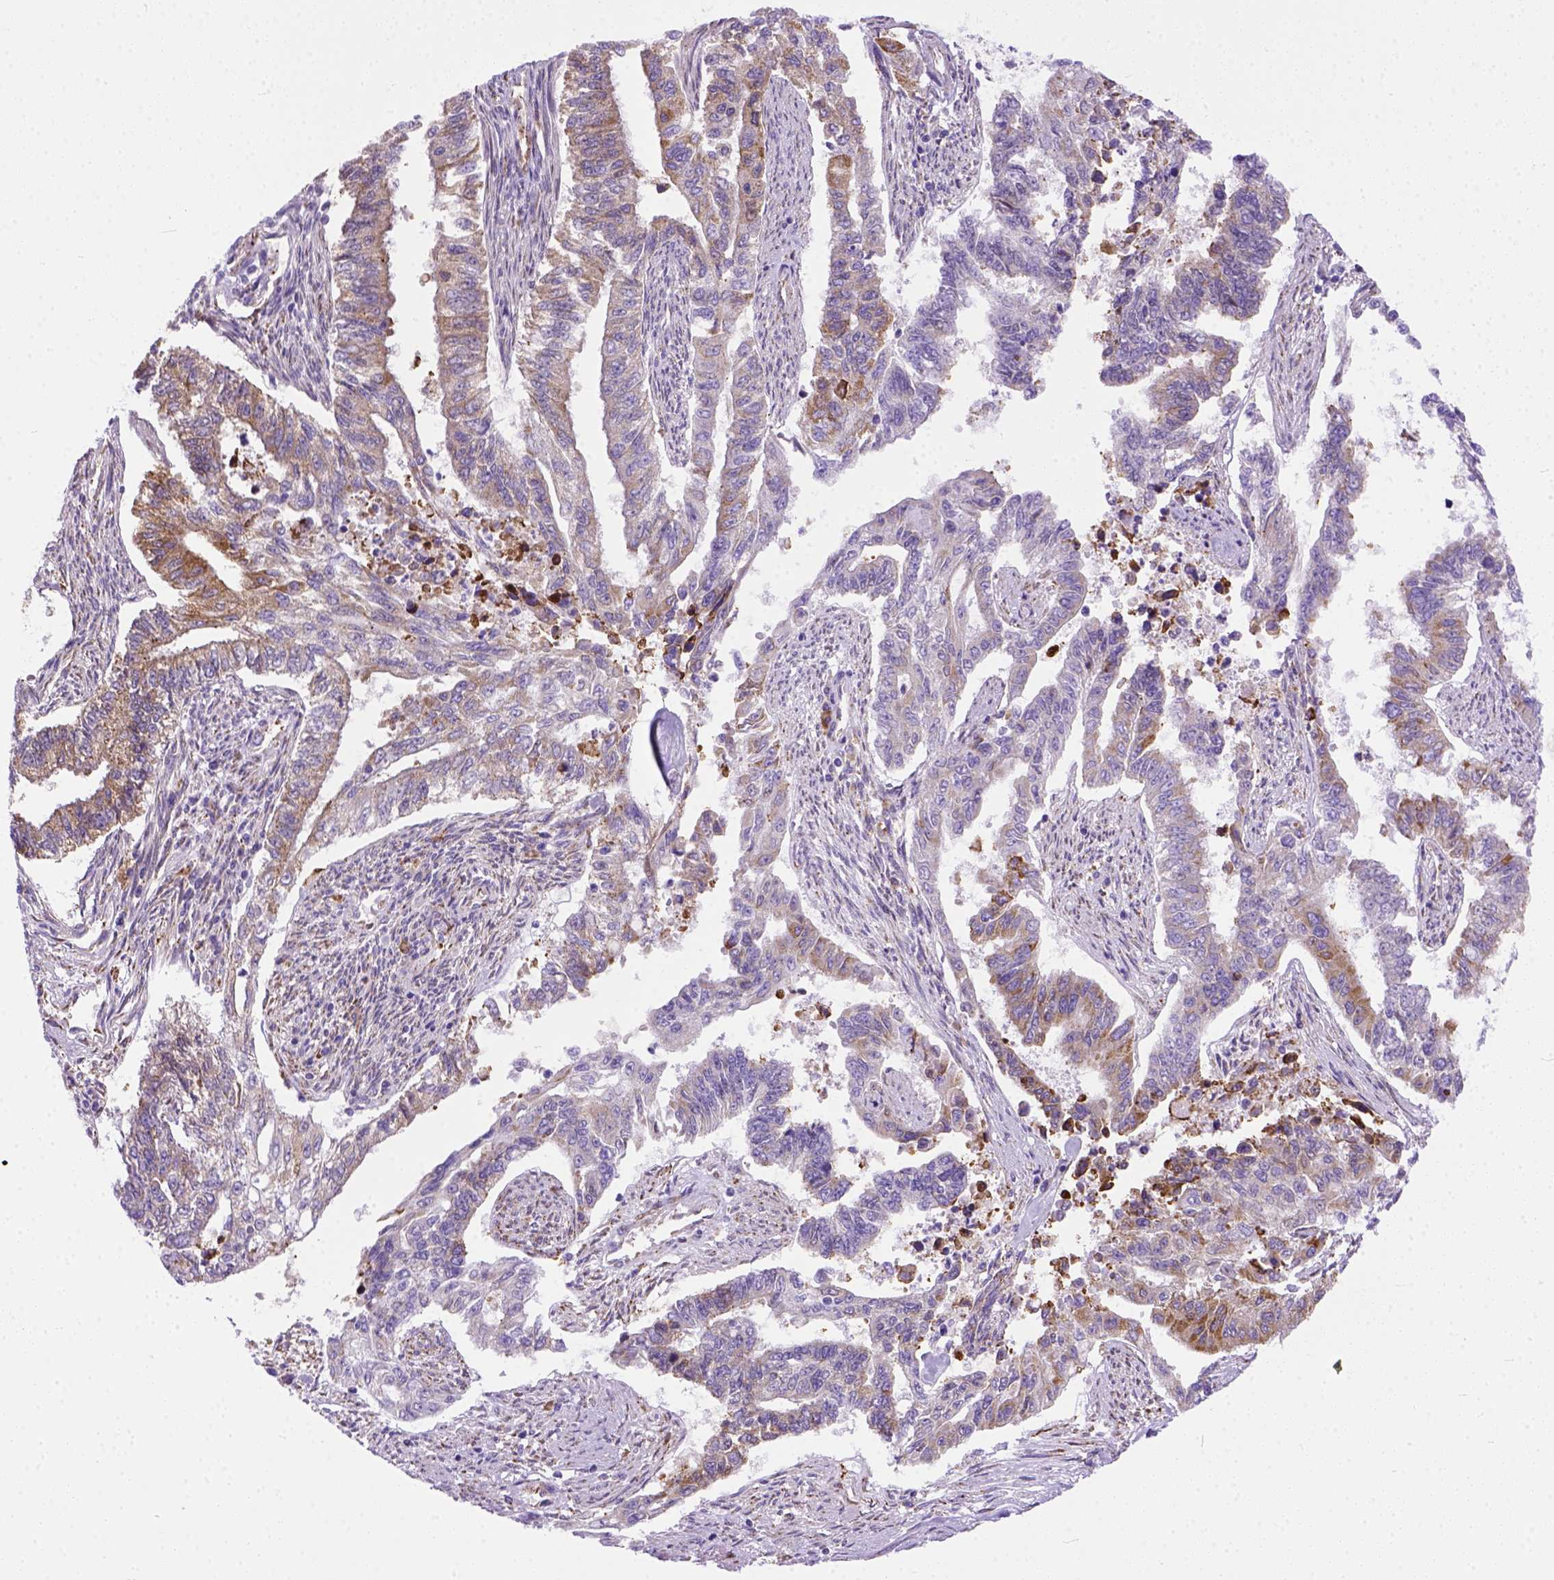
{"staining": {"intensity": "moderate", "quantity": "25%-75%", "location": "cytoplasmic/membranous"}, "tissue": "endometrial cancer", "cell_type": "Tumor cells", "image_type": "cancer", "snomed": [{"axis": "morphology", "description": "Adenocarcinoma, NOS"}, {"axis": "topography", "description": "Uterus"}], "caption": "Moderate cytoplasmic/membranous positivity for a protein is appreciated in about 25%-75% of tumor cells of adenocarcinoma (endometrial) using immunohistochemistry (IHC).", "gene": "PLK4", "patient": {"sex": "female", "age": 59}}